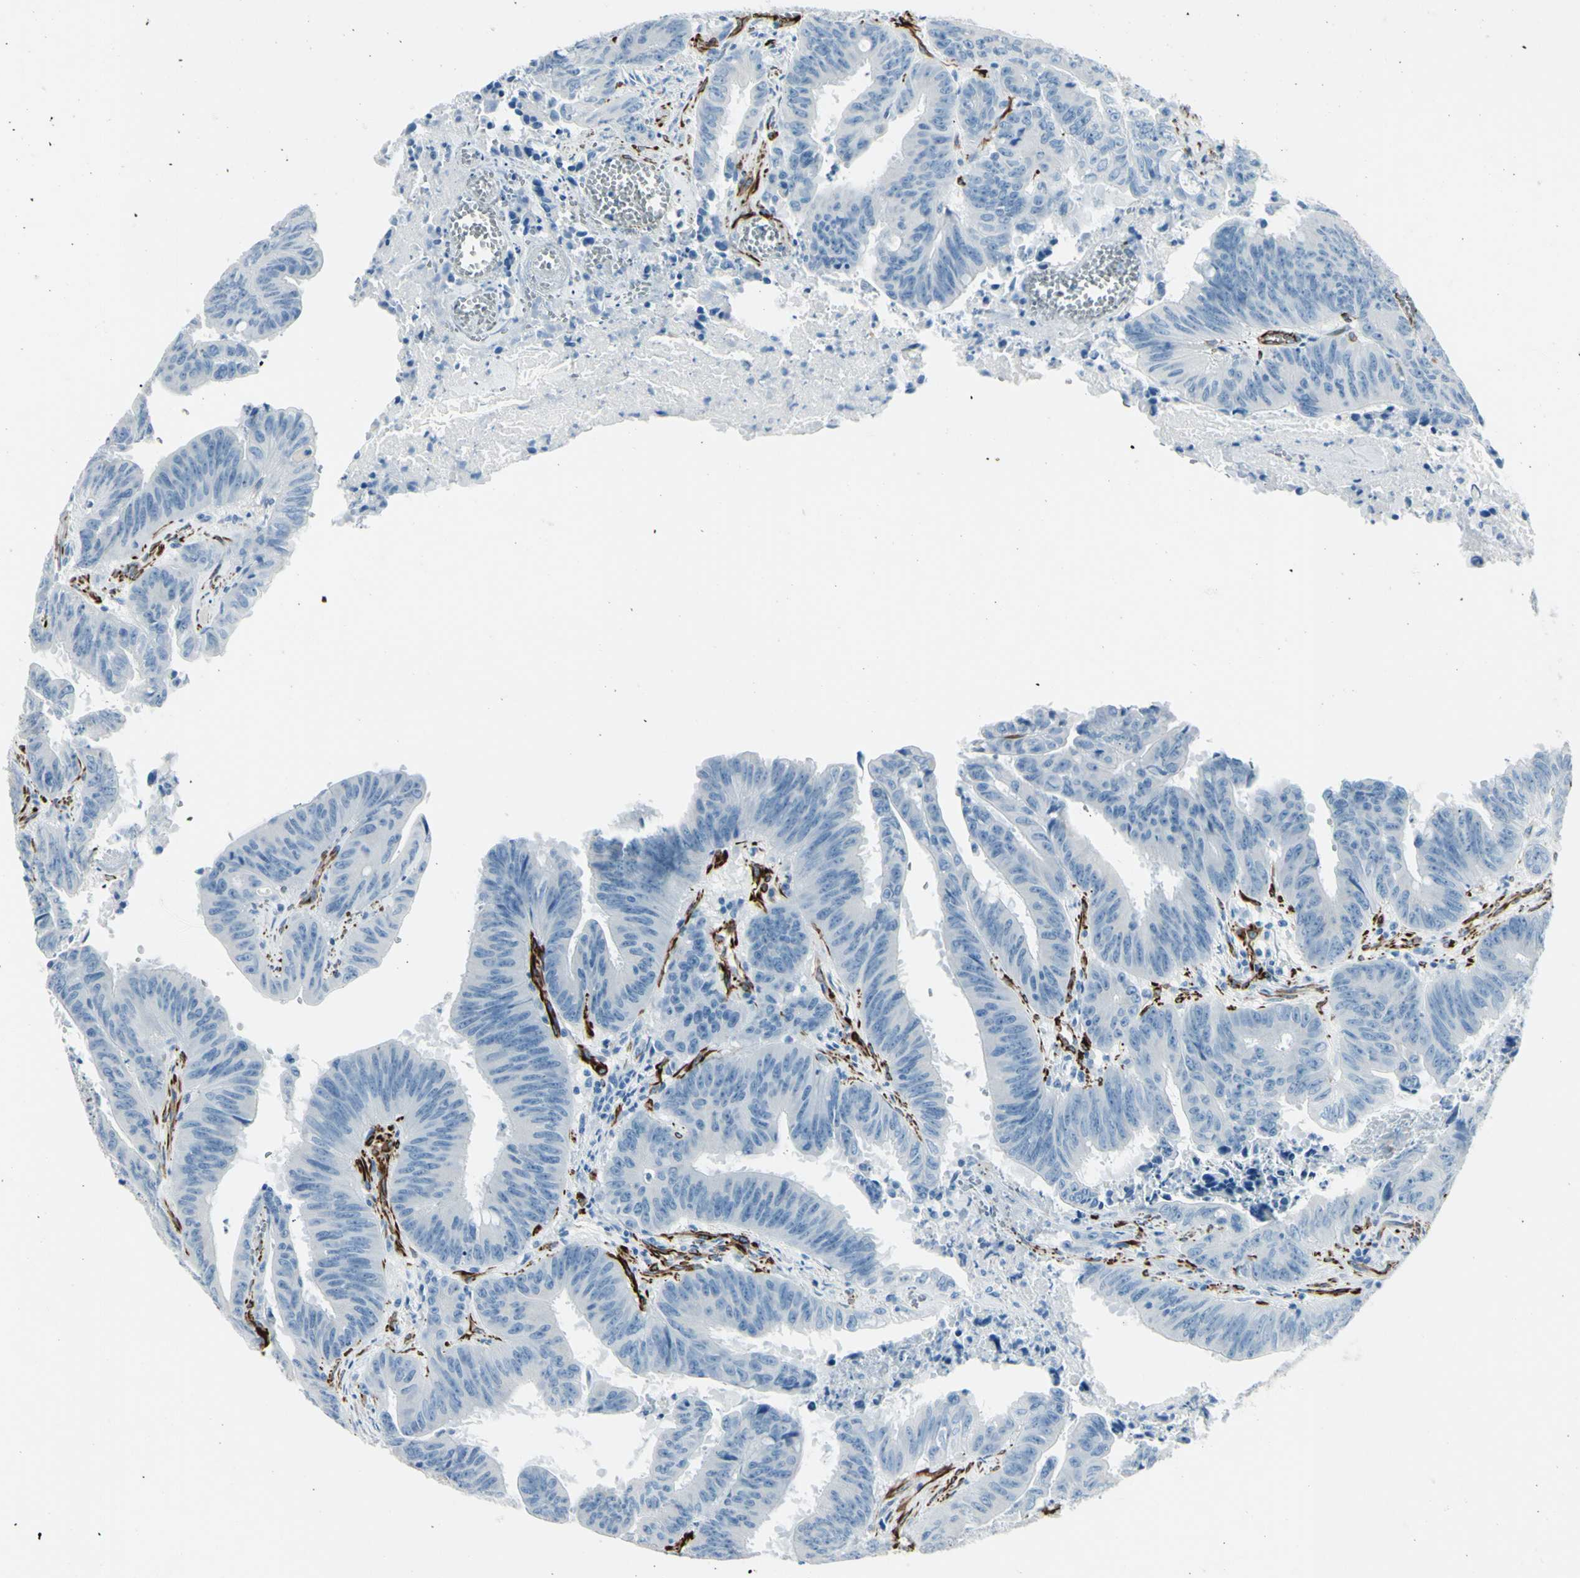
{"staining": {"intensity": "negative", "quantity": "none", "location": "none"}, "tissue": "colorectal cancer", "cell_type": "Tumor cells", "image_type": "cancer", "snomed": [{"axis": "morphology", "description": "Adenocarcinoma, NOS"}, {"axis": "topography", "description": "Colon"}], "caption": "Human colorectal cancer (adenocarcinoma) stained for a protein using IHC displays no expression in tumor cells.", "gene": "PTH2R", "patient": {"sex": "male", "age": 45}}